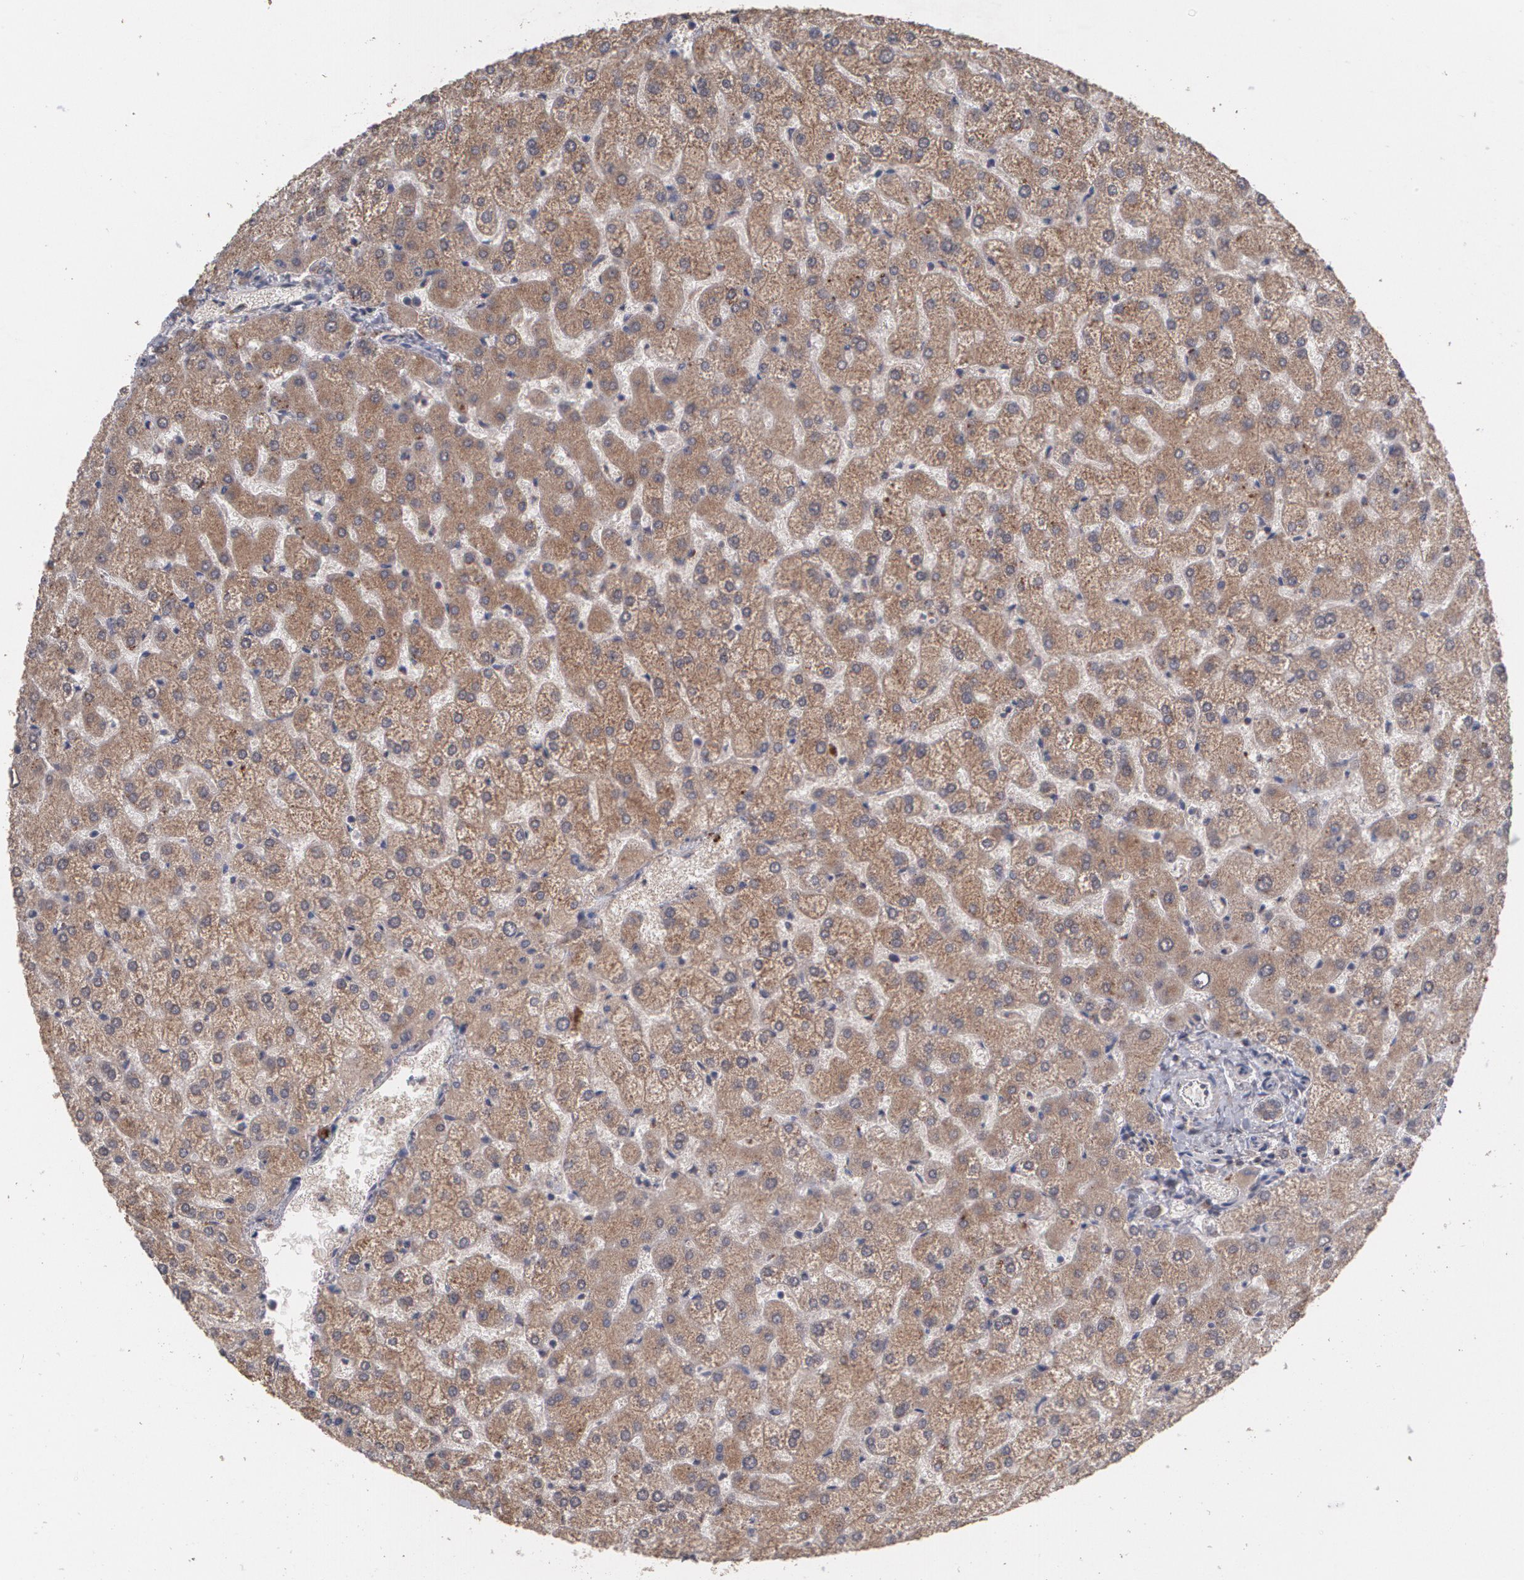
{"staining": {"intensity": "moderate", "quantity": ">75%", "location": "cytoplasmic/membranous"}, "tissue": "liver", "cell_type": "Cholangiocytes", "image_type": "normal", "snomed": [{"axis": "morphology", "description": "Normal tissue, NOS"}, {"axis": "topography", "description": "Liver"}], "caption": "About >75% of cholangiocytes in unremarkable liver show moderate cytoplasmic/membranous protein positivity as visualized by brown immunohistochemical staining.", "gene": "ARF6", "patient": {"sex": "female", "age": 32}}